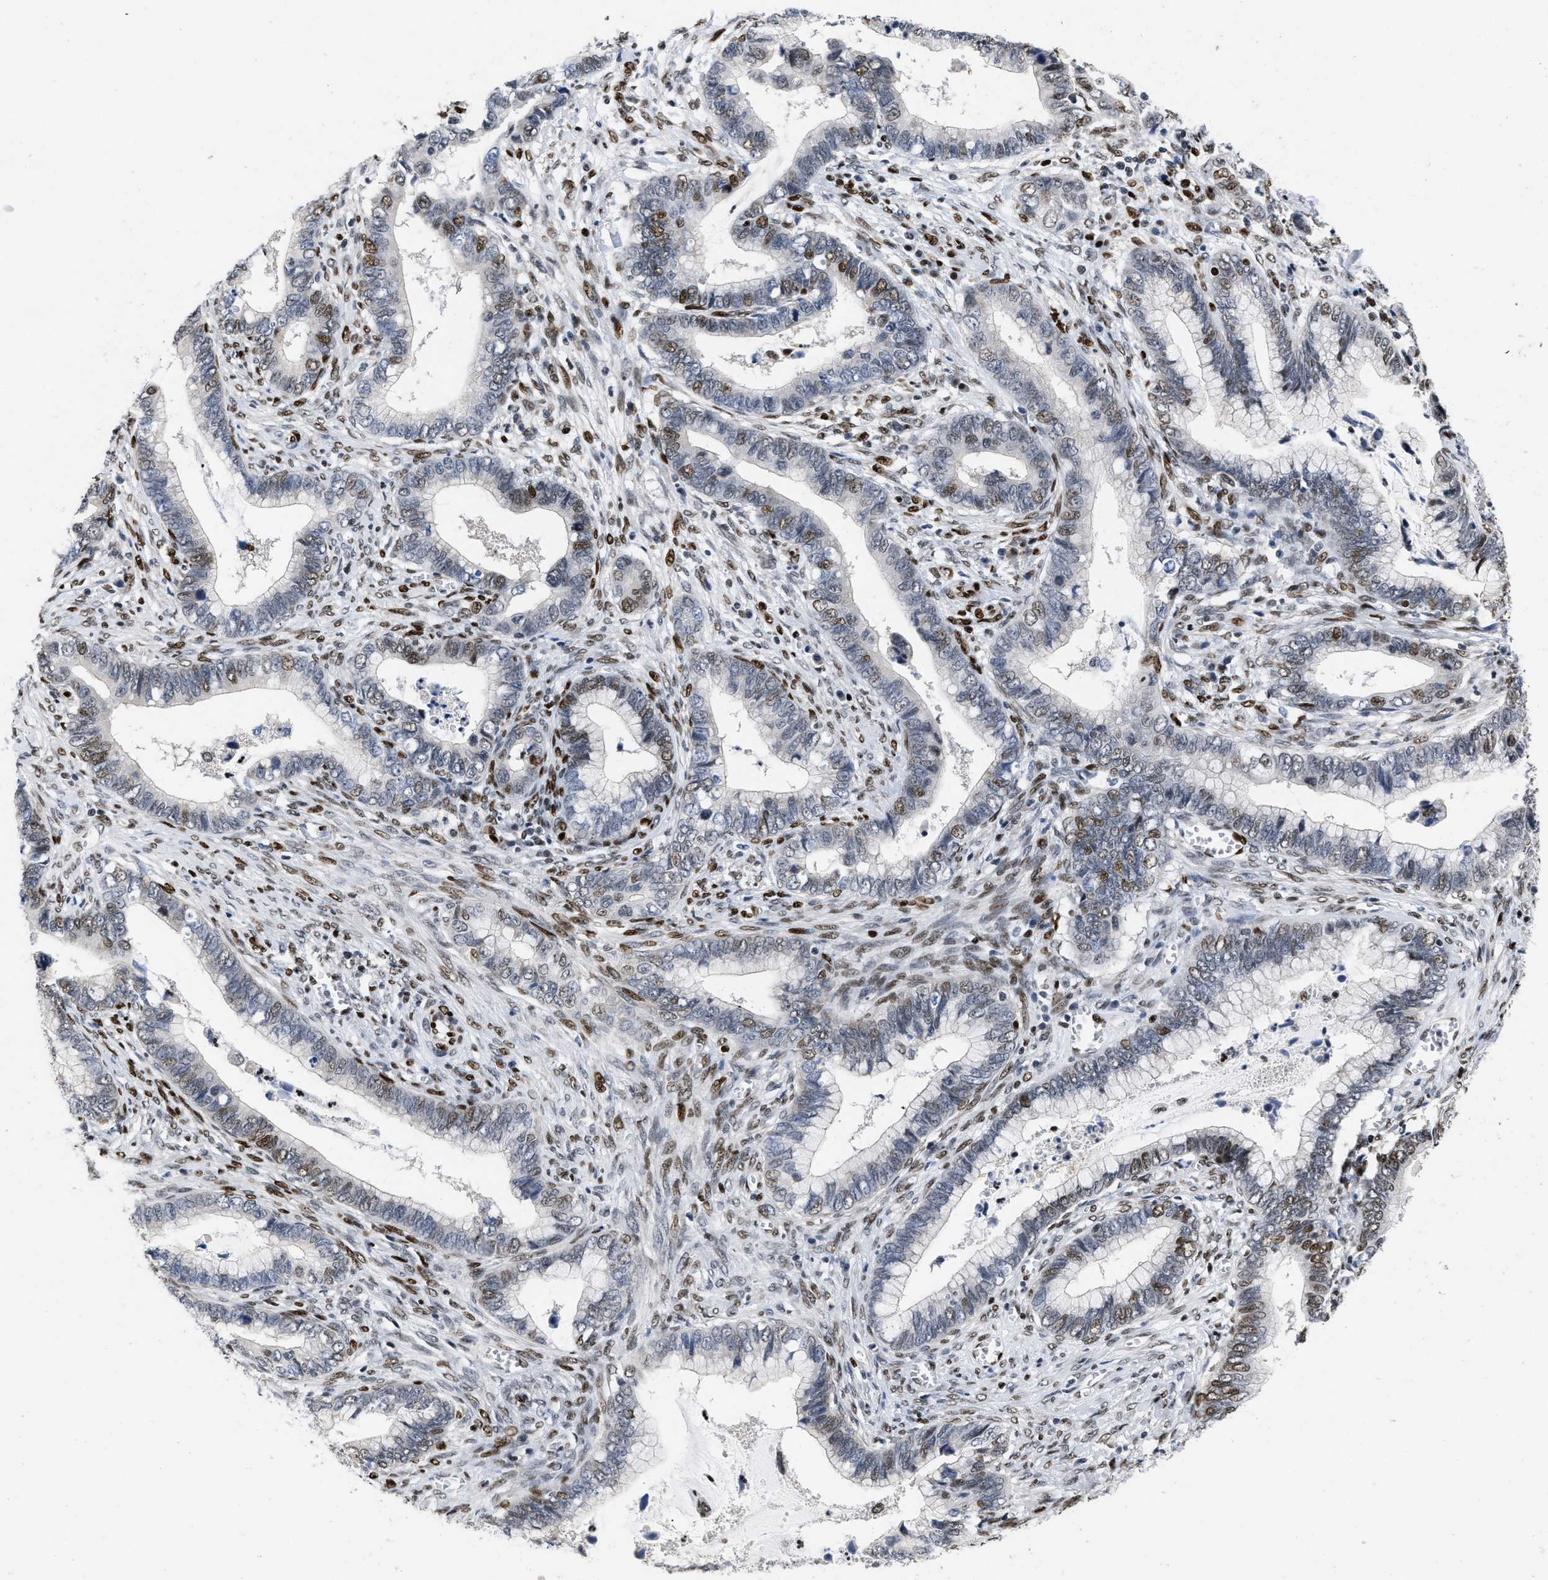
{"staining": {"intensity": "moderate", "quantity": "25%-75%", "location": "nuclear"}, "tissue": "cervical cancer", "cell_type": "Tumor cells", "image_type": "cancer", "snomed": [{"axis": "morphology", "description": "Adenocarcinoma, NOS"}, {"axis": "topography", "description": "Cervix"}], "caption": "The histopathology image demonstrates staining of cervical adenocarcinoma, revealing moderate nuclear protein expression (brown color) within tumor cells.", "gene": "CREB1", "patient": {"sex": "female", "age": 44}}